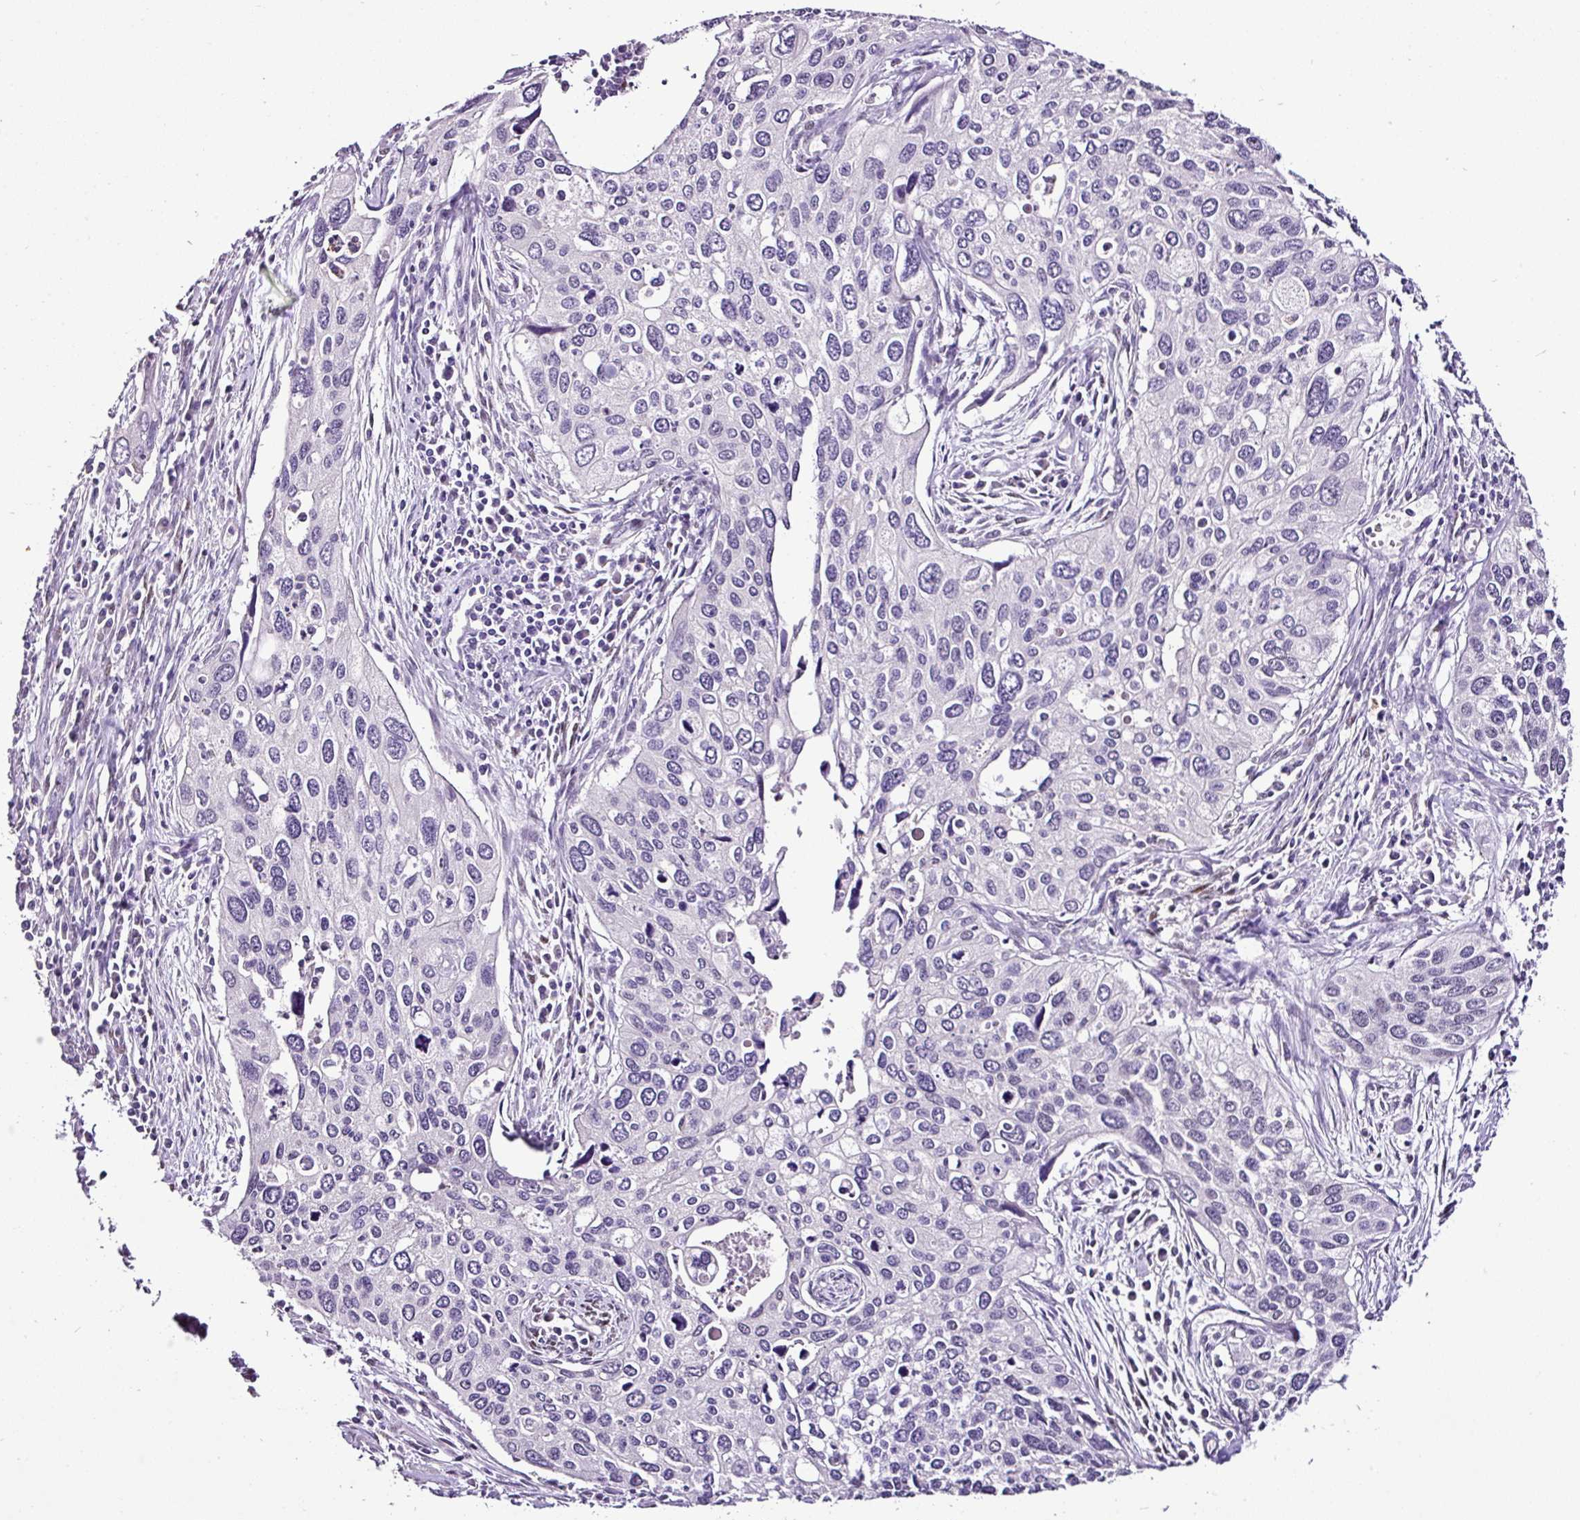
{"staining": {"intensity": "negative", "quantity": "none", "location": "none"}, "tissue": "cervical cancer", "cell_type": "Tumor cells", "image_type": "cancer", "snomed": [{"axis": "morphology", "description": "Squamous cell carcinoma, NOS"}, {"axis": "topography", "description": "Cervix"}], "caption": "This is a photomicrograph of IHC staining of cervical cancer, which shows no positivity in tumor cells.", "gene": "ESR1", "patient": {"sex": "female", "age": 55}}